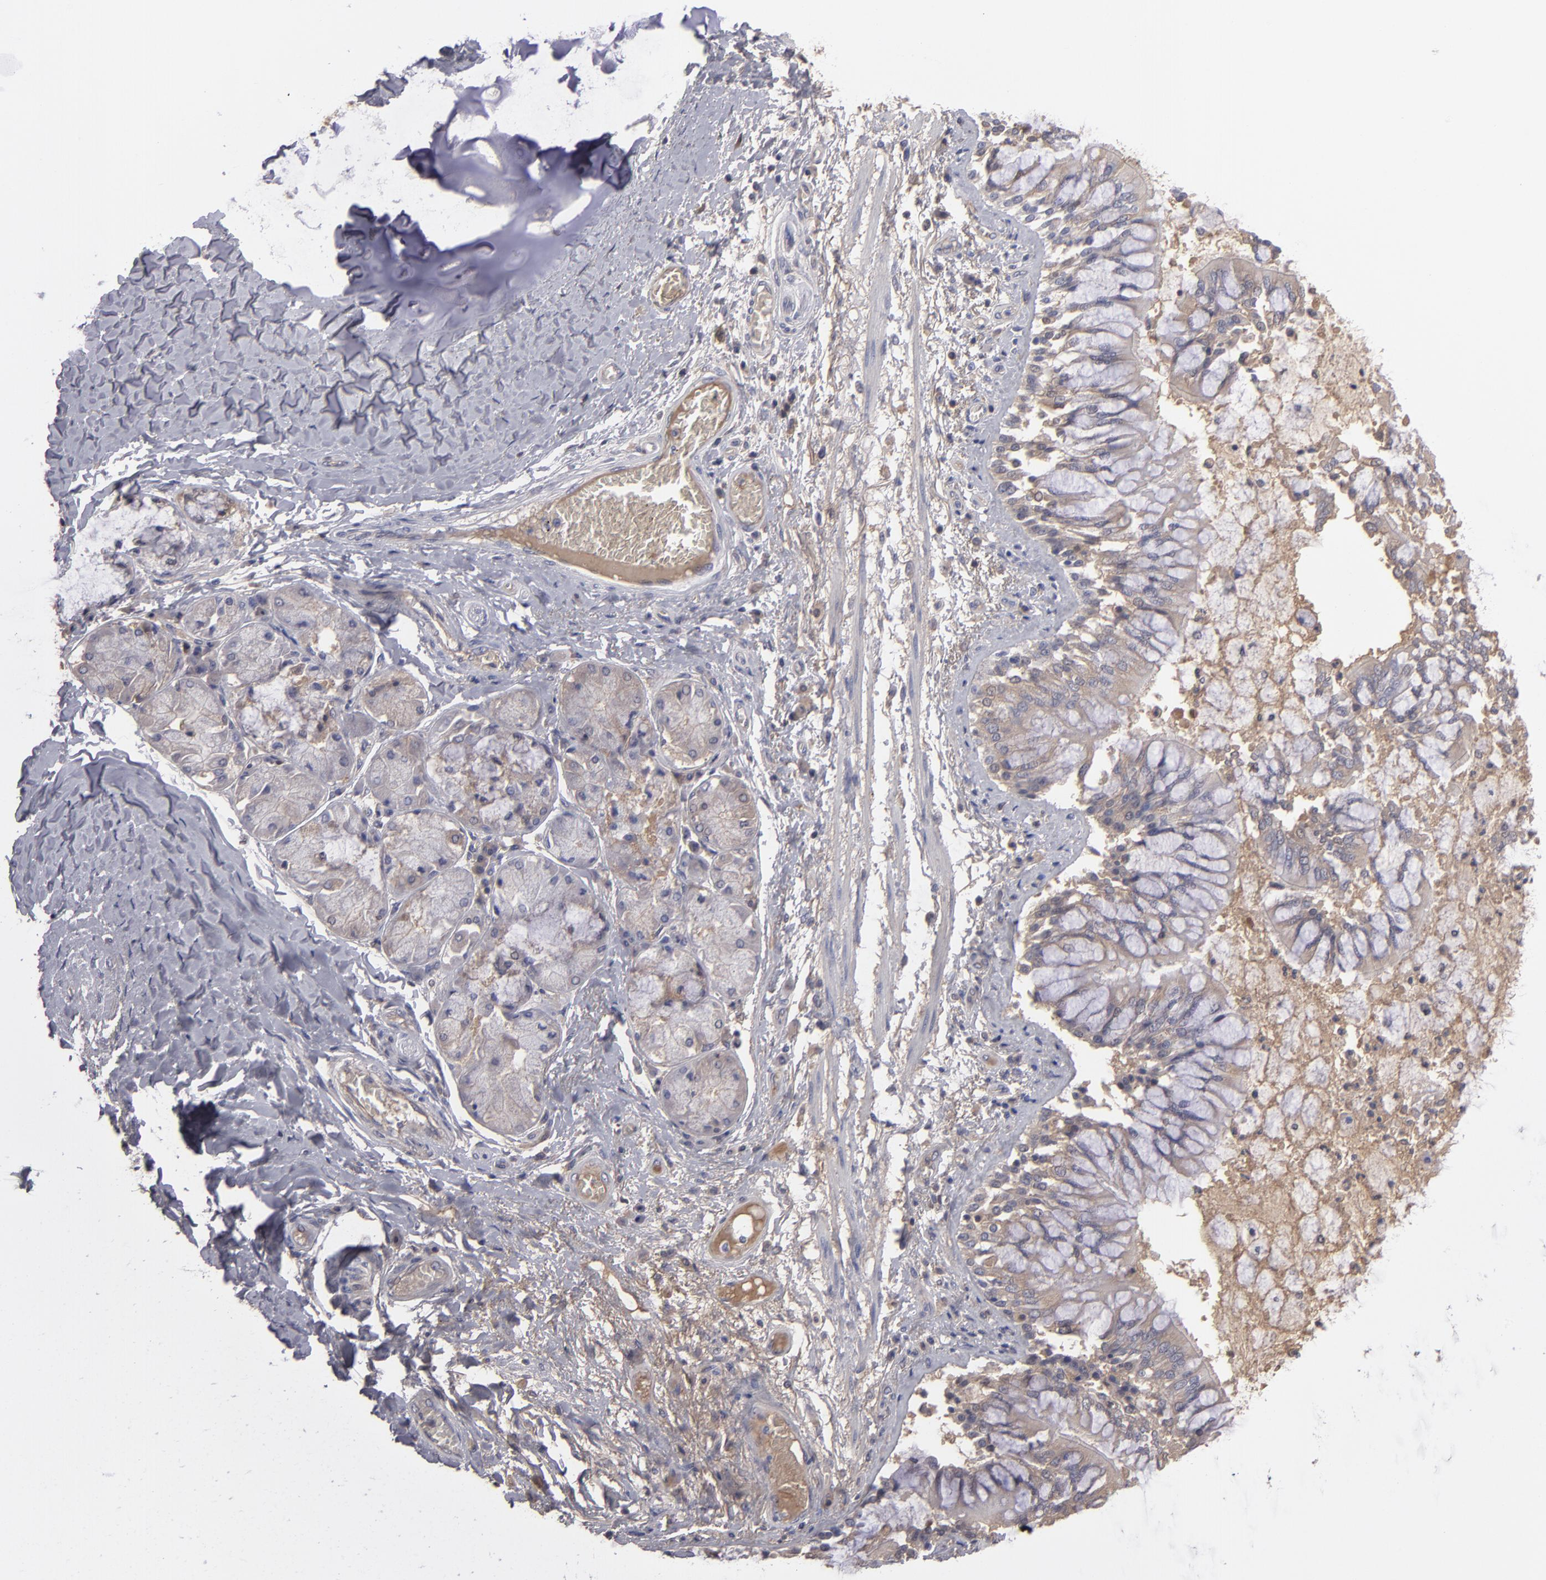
{"staining": {"intensity": "weak", "quantity": "25%-75%", "location": "cytoplasmic/membranous"}, "tissue": "bronchus", "cell_type": "Respiratory epithelial cells", "image_type": "normal", "snomed": [{"axis": "morphology", "description": "Normal tissue, NOS"}, {"axis": "topography", "description": "Cartilage tissue"}, {"axis": "topography", "description": "Bronchus"}, {"axis": "topography", "description": "Lung"}], "caption": "This histopathology image reveals IHC staining of normal human bronchus, with low weak cytoplasmic/membranous expression in about 25%-75% of respiratory epithelial cells.", "gene": "ITIH4", "patient": {"sex": "female", "age": 49}}